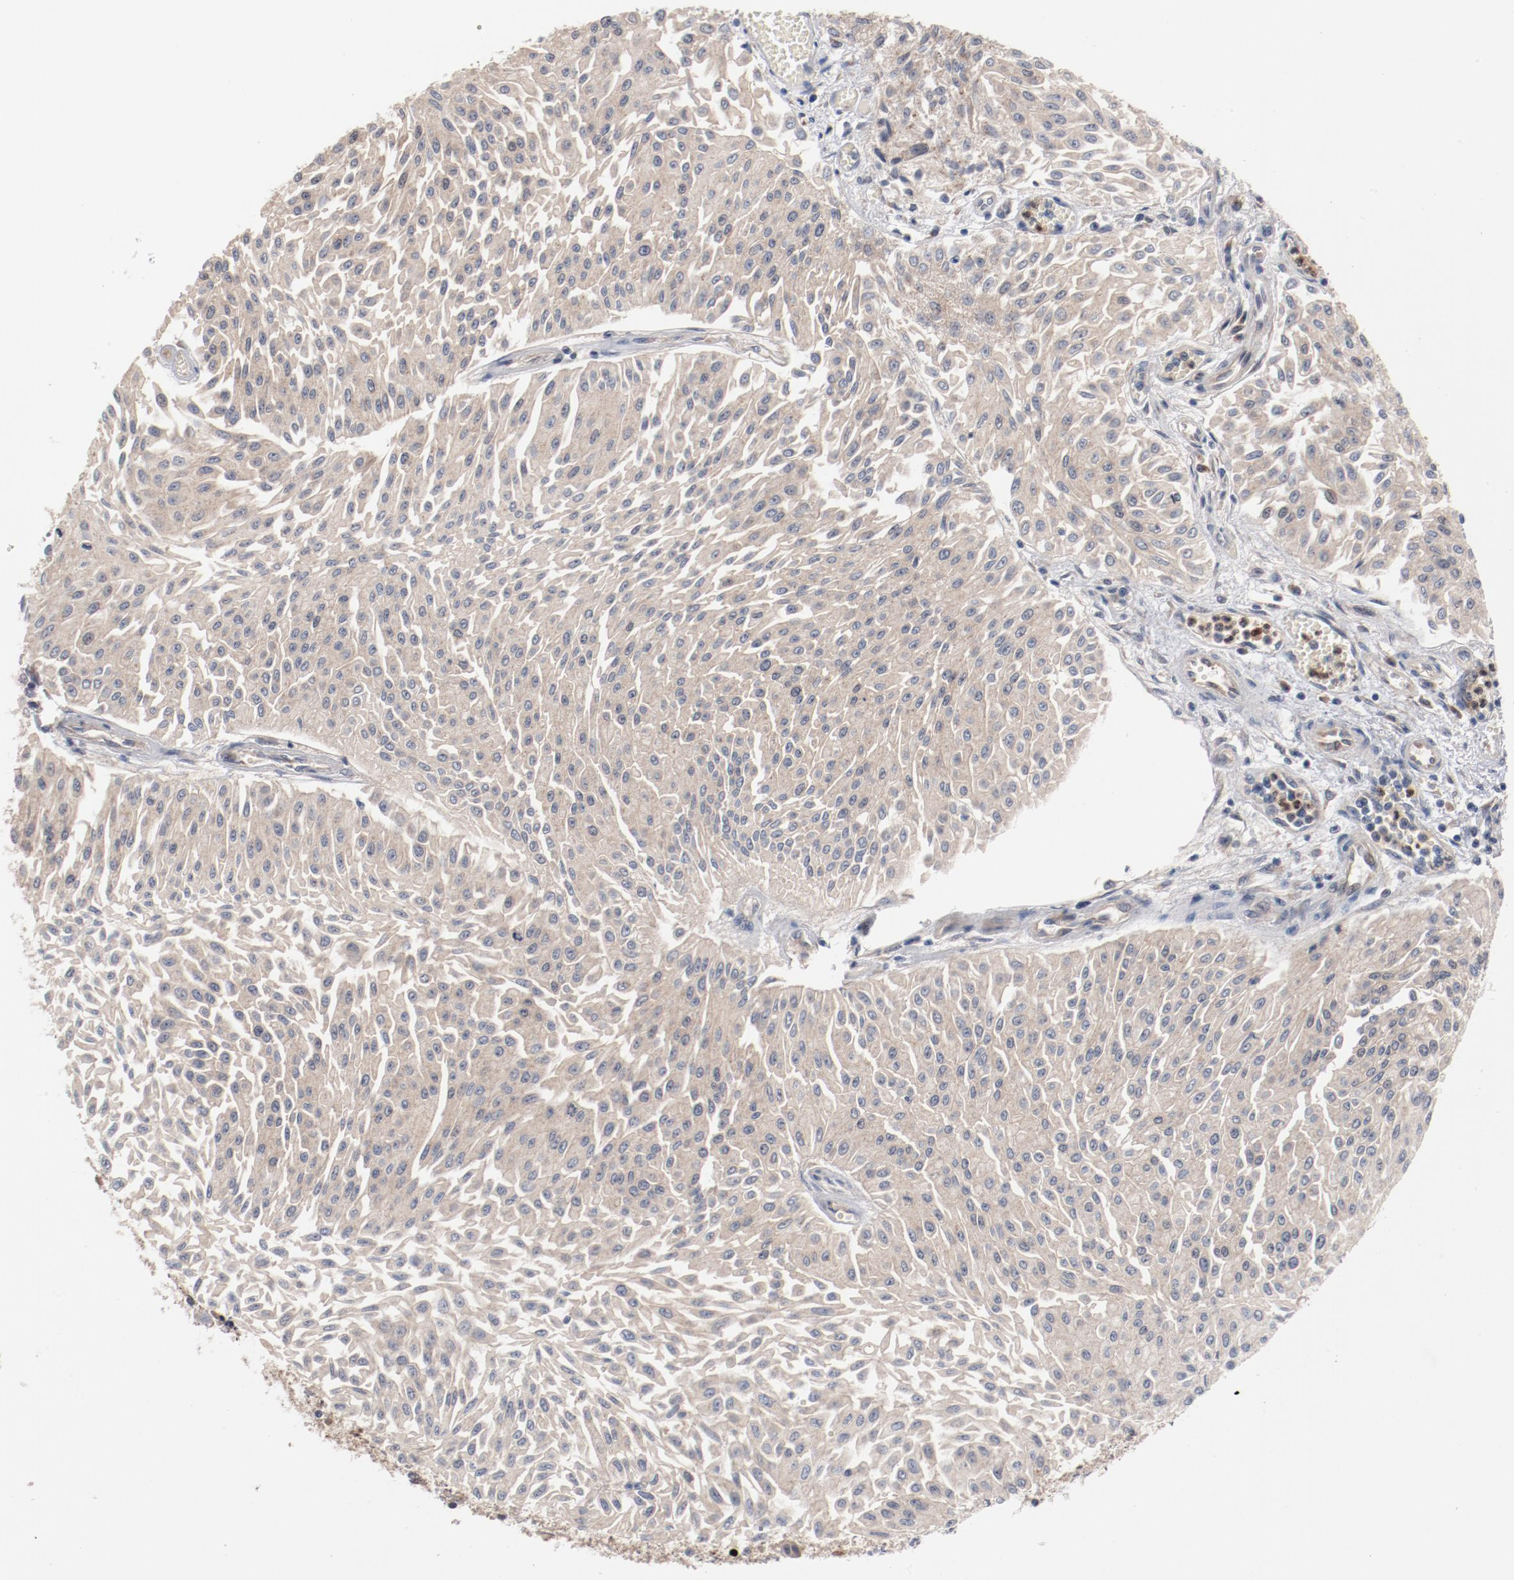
{"staining": {"intensity": "weak", "quantity": ">75%", "location": "cytoplasmic/membranous"}, "tissue": "urothelial cancer", "cell_type": "Tumor cells", "image_type": "cancer", "snomed": [{"axis": "morphology", "description": "Urothelial carcinoma, Low grade"}, {"axis": "topography", "description": "Urinary bladder"}], "caption": "Protein positivity by immunohistochemistry (IHC) reveals weak cytoplasmic/membranous expression in about >75% of tumor cells in urothelial cancer. (DAB IHC with brightfield microscopy, high magnification).", "gene": "RNASE11", "patient": {"sex": "male", "age": 86}}